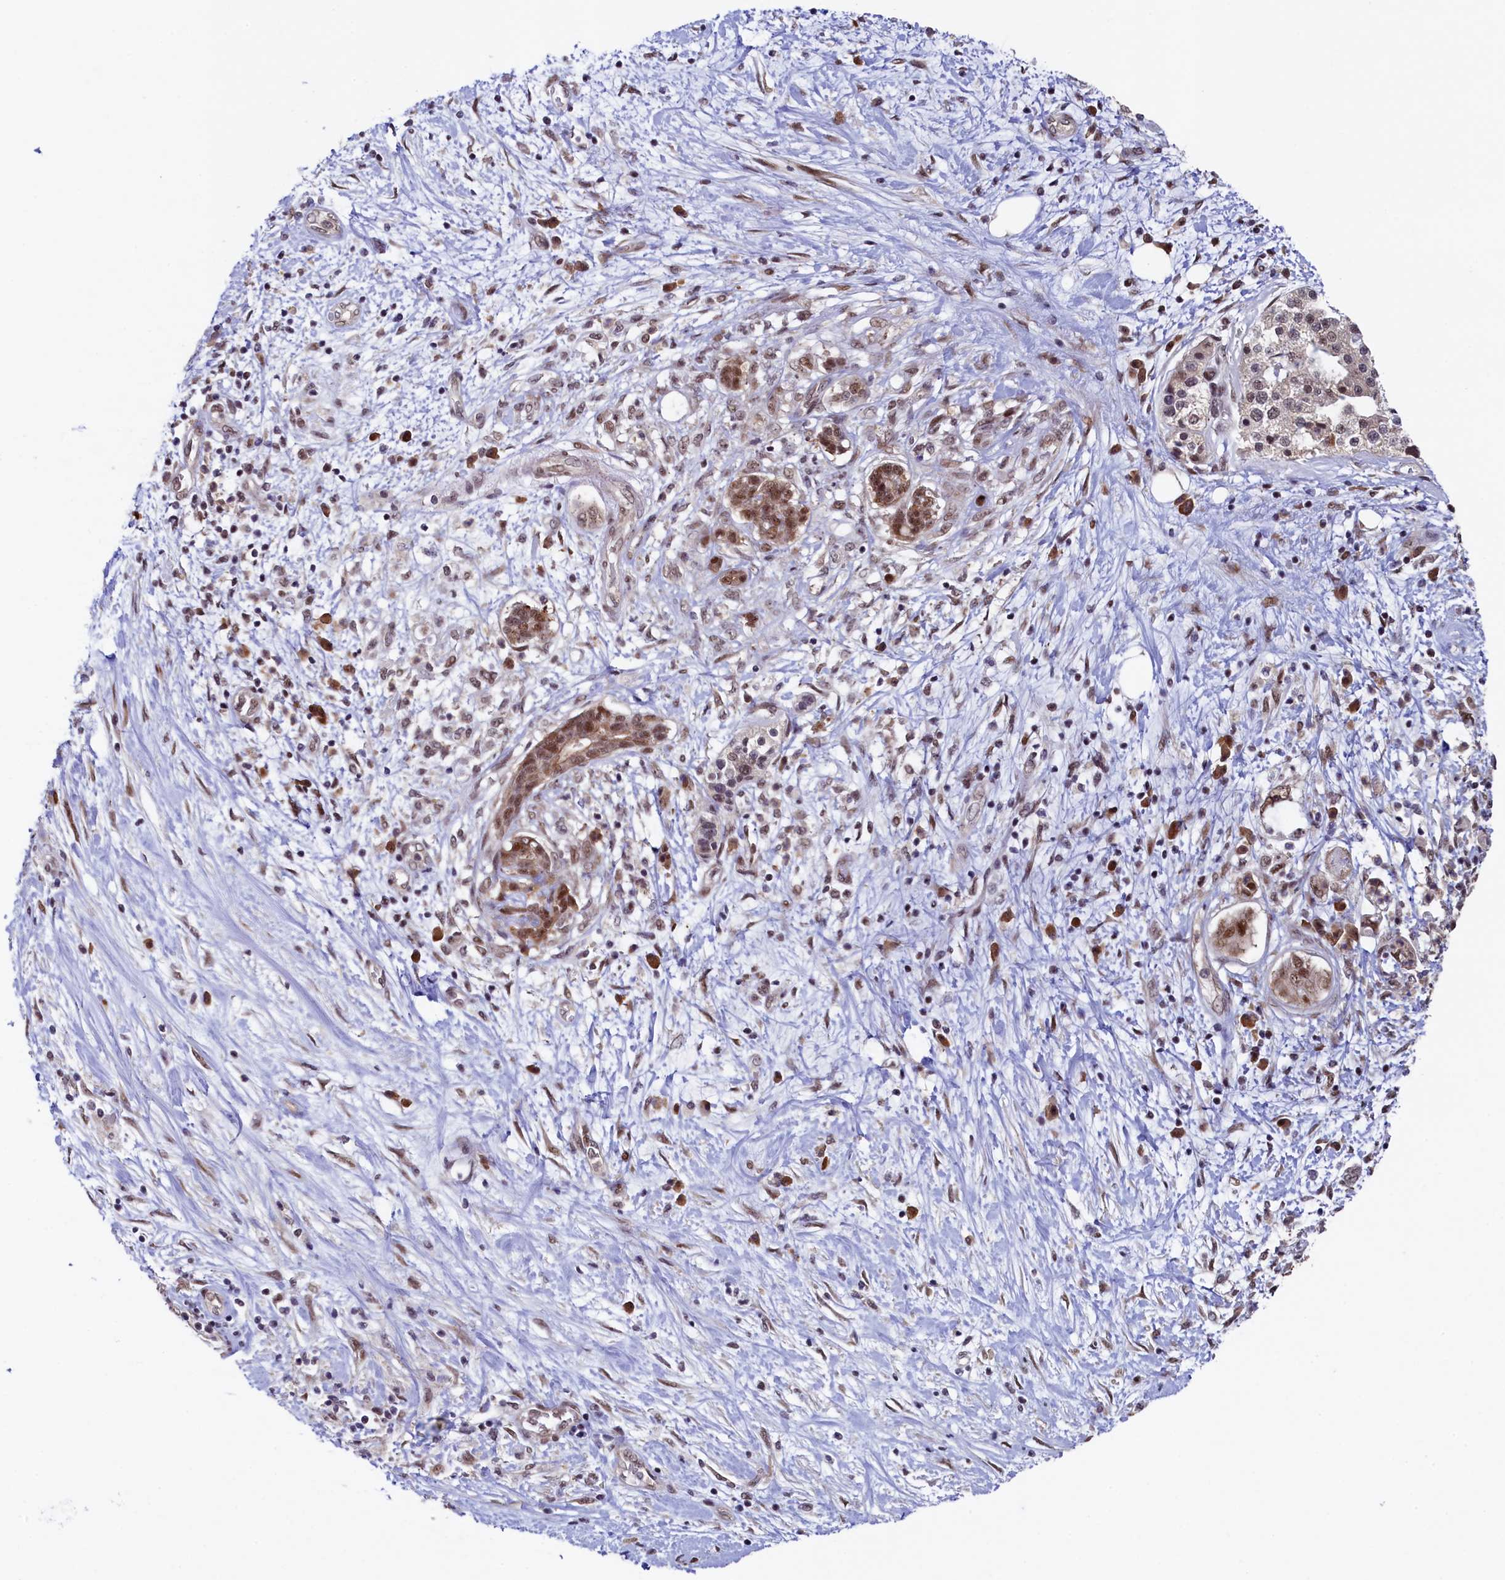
{"staining": {"intensity": "moderate", "quantity": ">75%", "location": "nuclear"}, "tissue": "pancreatic cancer", "cell_type": "Tumor cells", "image_type": "cancer", "snomed": [{"axis": "morphology", "description": "Adenocarcinoma, NOS"}, {"axis": "topography", "description": "Pancreas"}], "caption": "About >75% of tumor cells in human pancreatic cancer display moderate nuclear protein staining as visualized by brown immunohistochemical staining.", "gene": "LEO1", "patient": {"sex": "female", "age": 73}}